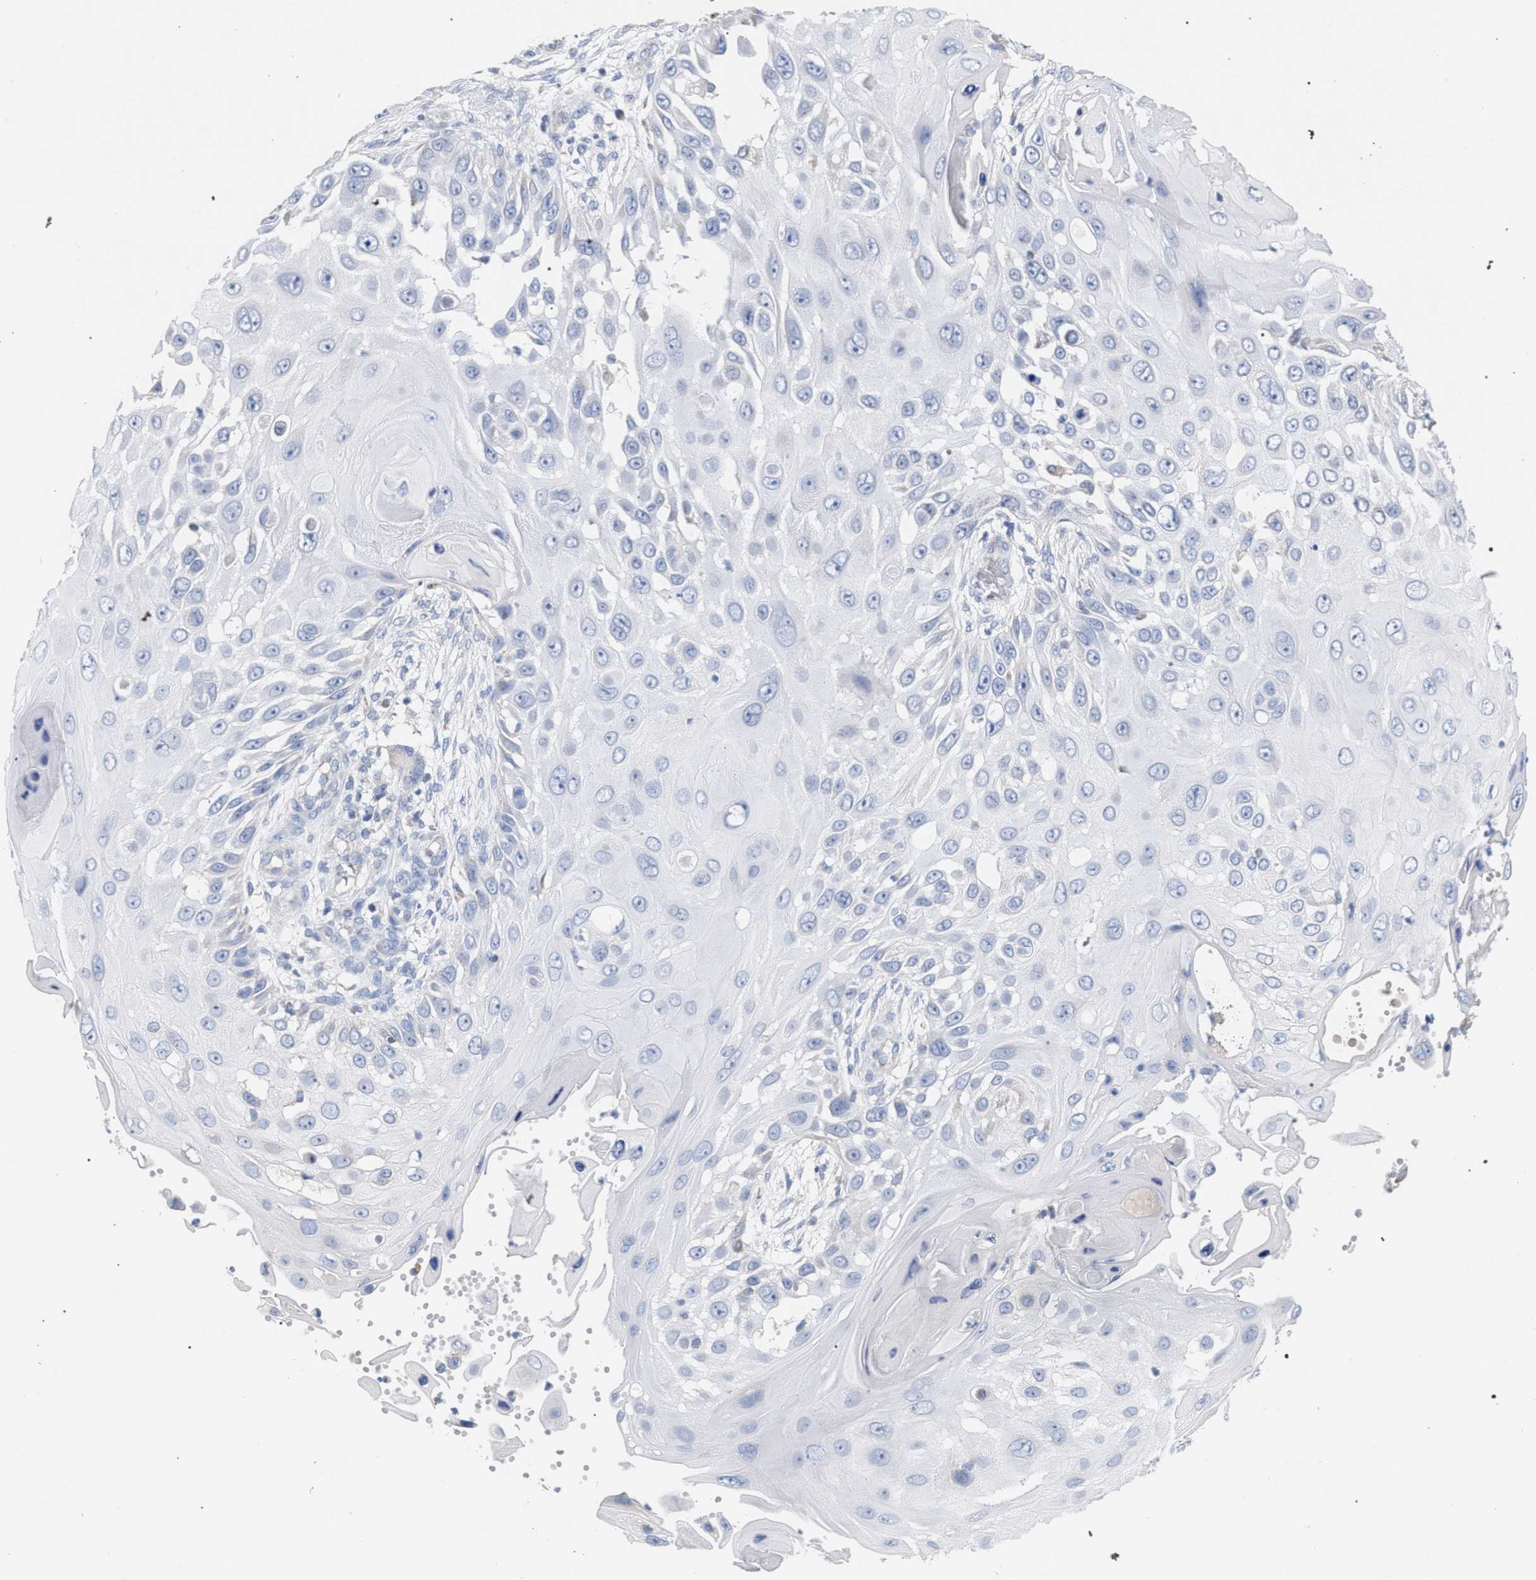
{"staining": {"intensity": "negative", "quantity": "none", "location": "none"}, "tissue": "skin cancer", "cell_type": "Tumor cells", "image_type": "cancer", "snomed": [{"axis": "morphology", "description": "Squamous cell carcinoma, NOS"}, {"axis": "topography", "description": "Skin"}], "caption": "Skin cancer stained for a protein using immunohistochemistry (IHC) displays no positivity tumor cells.", "gene": "ECI2", "patient": {"sex": "female", "age": 44}}